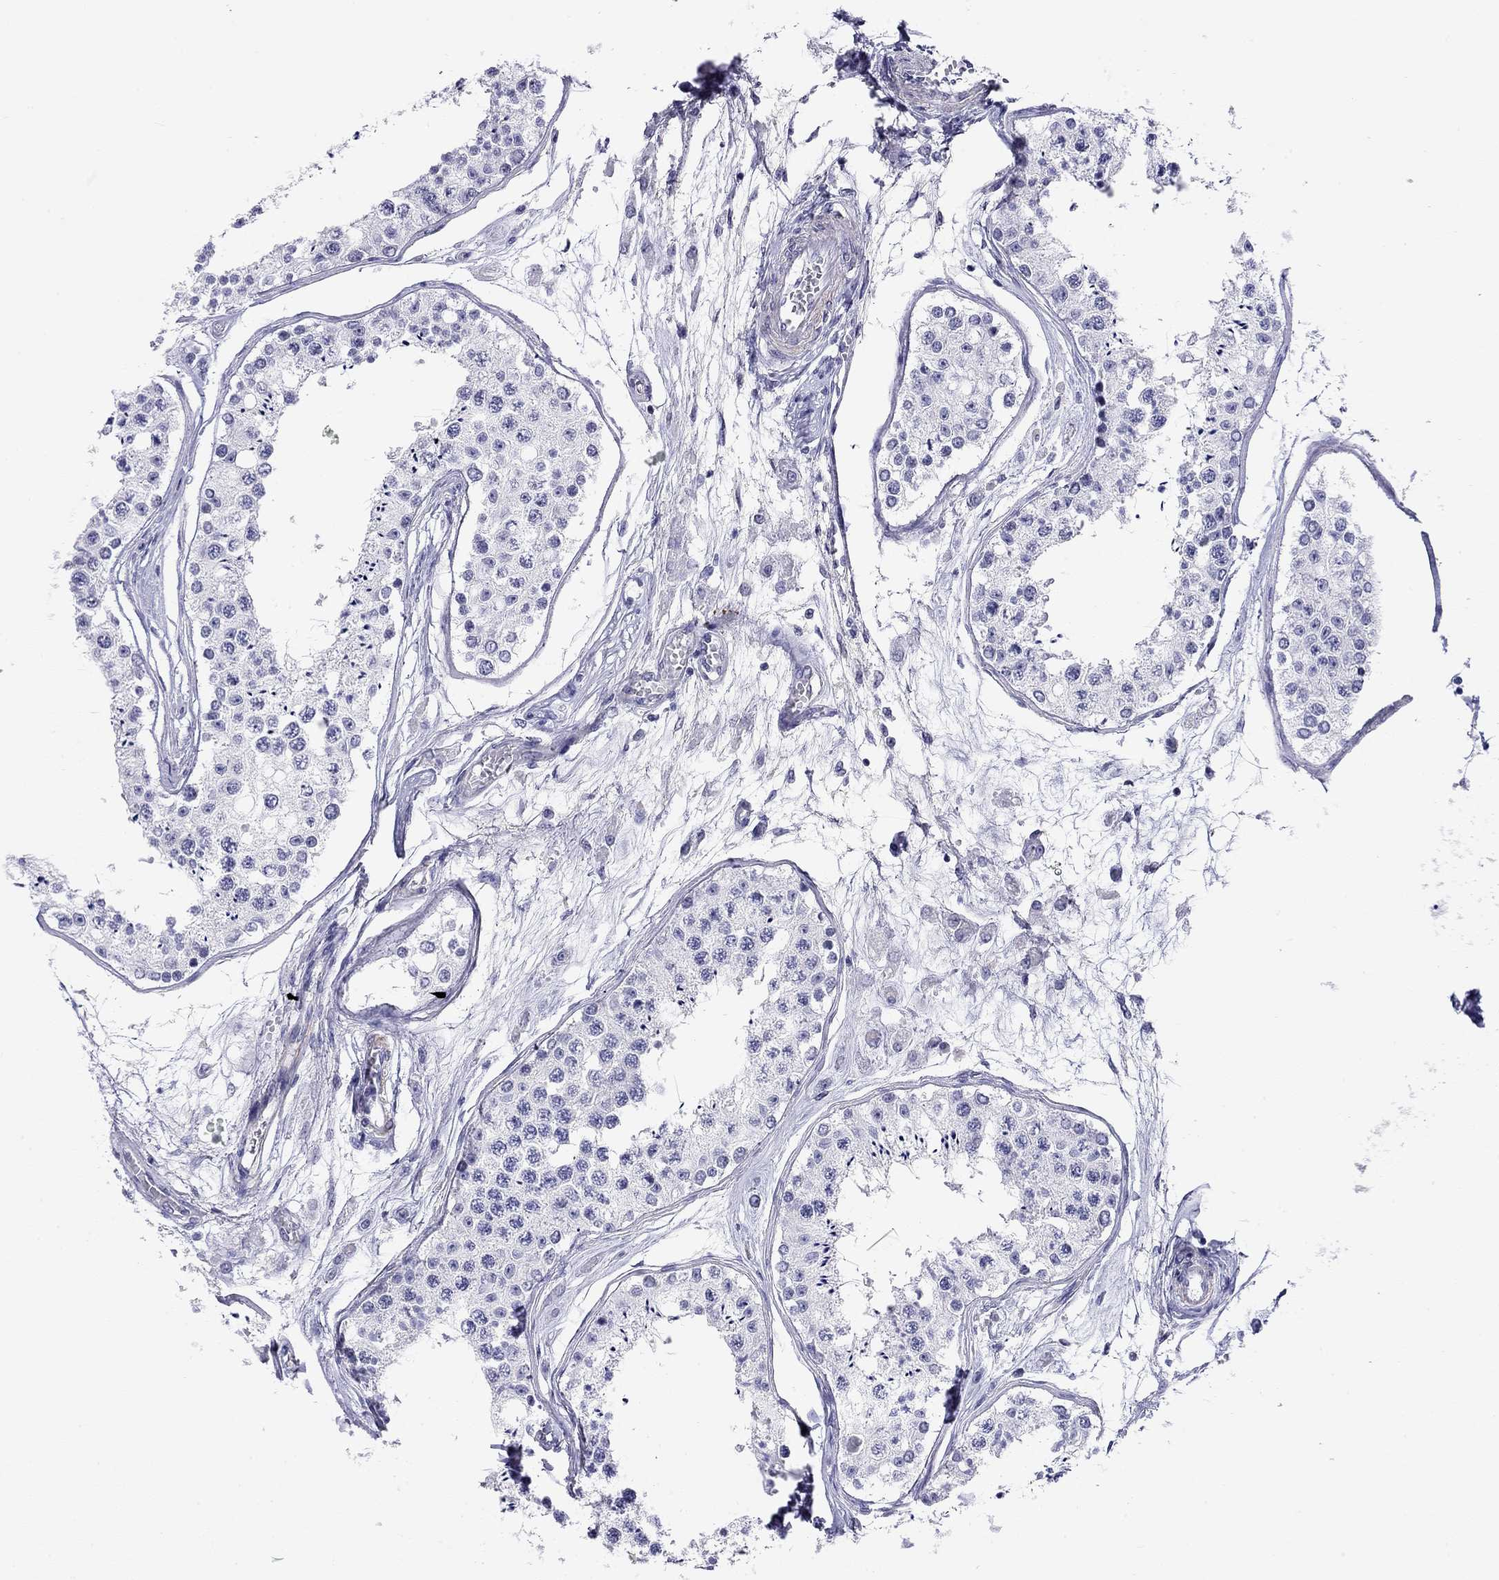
{"staining": {"intensity": "negative", "quantity": "none", "location": "none"}, "tissue": "testis", "cell_type": "Cells in seminiferous ducts", "image_type": "normal", "snomed": [{"axis": "morphology", "description": "Normal tissue, NOS"}, {"axis": "topography", "description": "Testis"}], "caption": "This histopathology image is of benign testis stained with immunohistochemistry to label a protein in brown with the nuclei are counter-stained blue. There is no staining in cells in seminiferous ducts.", "gene": "MYMX", "patient": {"sex": "male", "age": 25}}